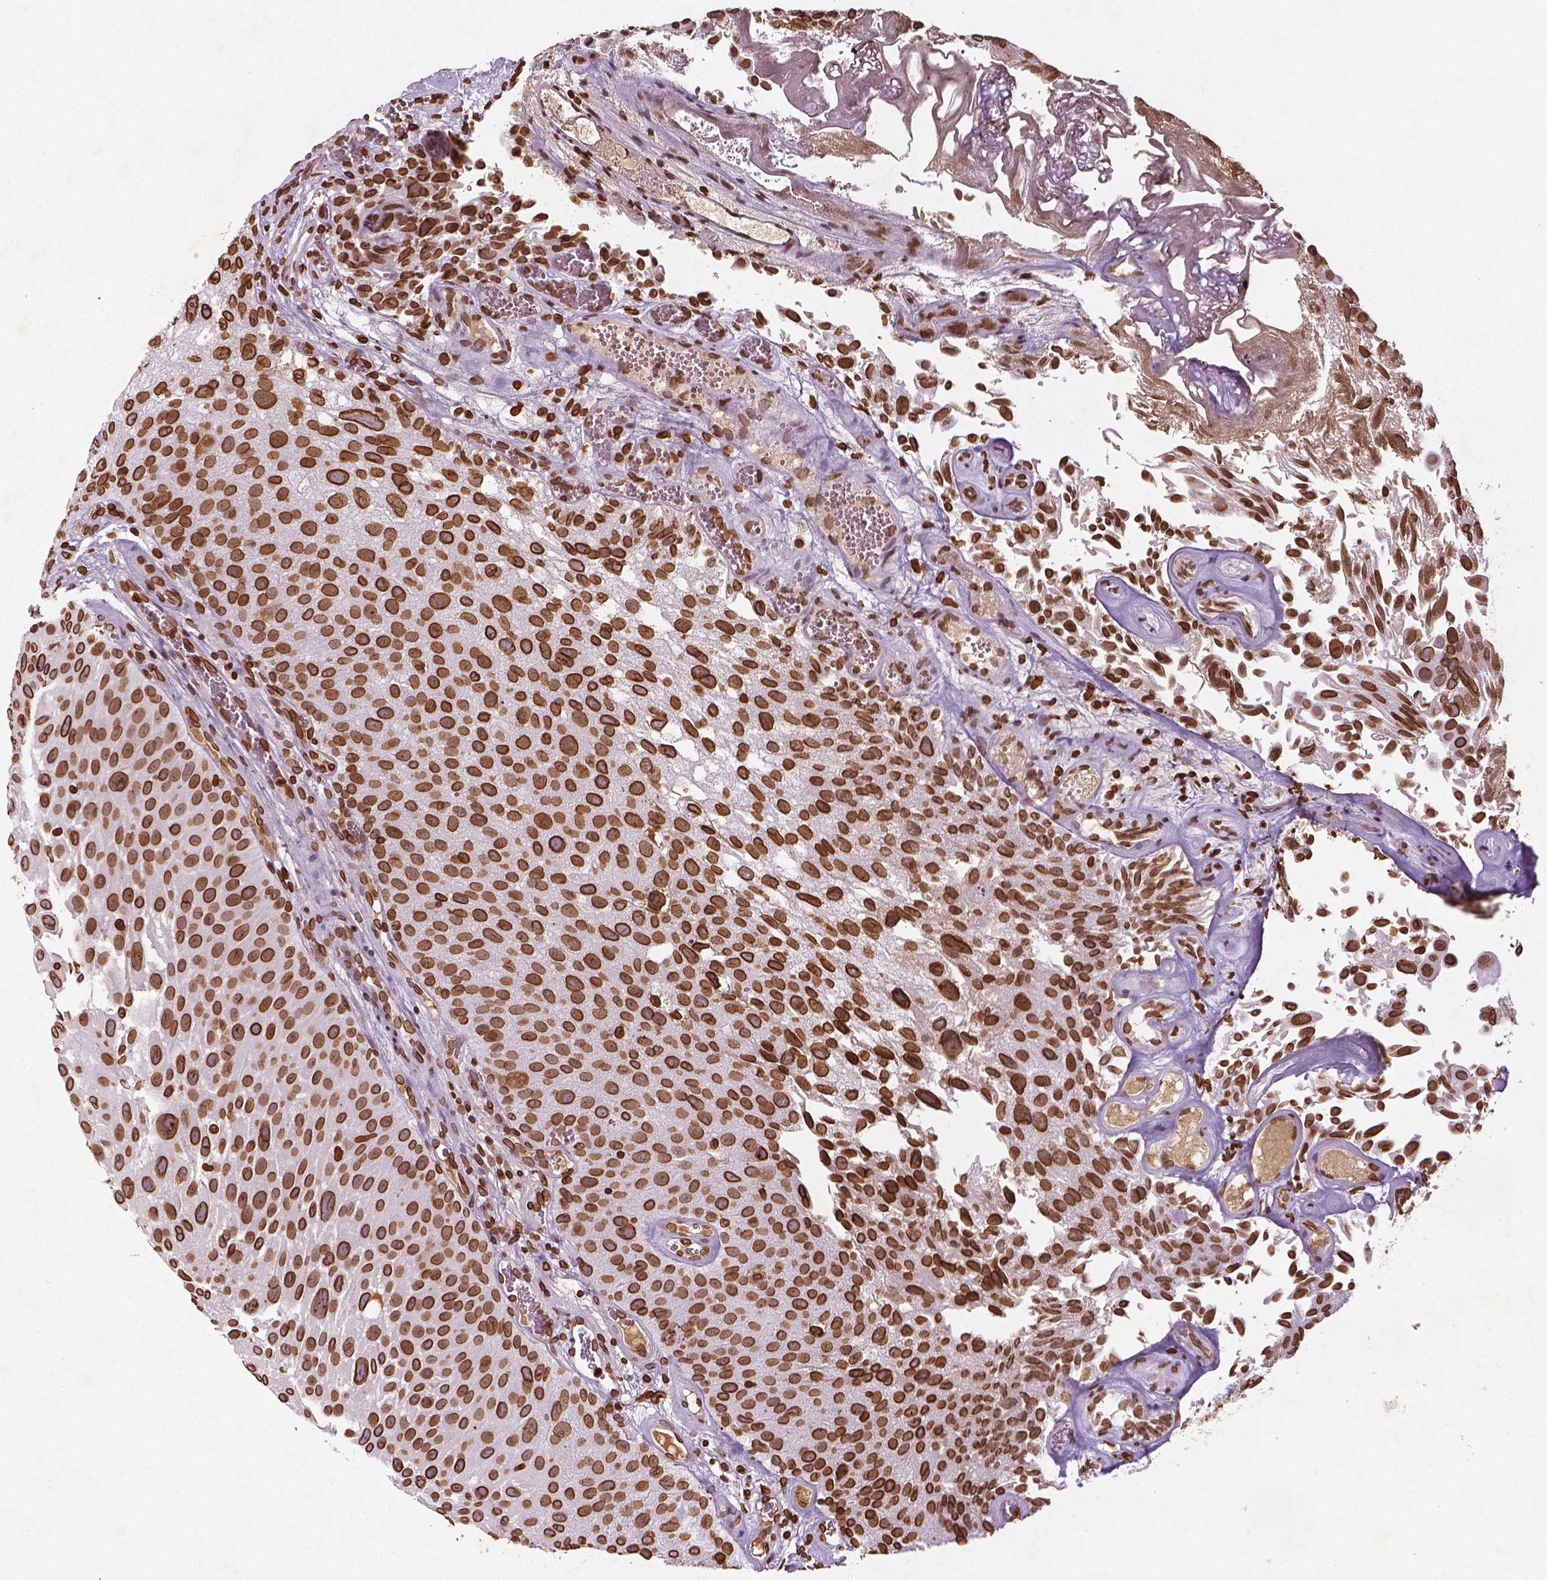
{"staining": {"intensity": "strong", "quantity": ">75%", "location": "cytoplasmic/membranous,nuclear"}, "tissue": "urothelial cancer", "cell_type": "Tumor cells", "image_type": "cancer", "snomed": [{"axis": "morphology", "description": "Urothelial carcinoma, Low grade"}, {"axis": "topography", "description": "Urinary bladder"}], "caption": "Human urothelial cancer stained with a protein marker shows strong staining in tumor cells.", "gene": "LMNB1", "patient": {"sex": "male", "age": 72}}